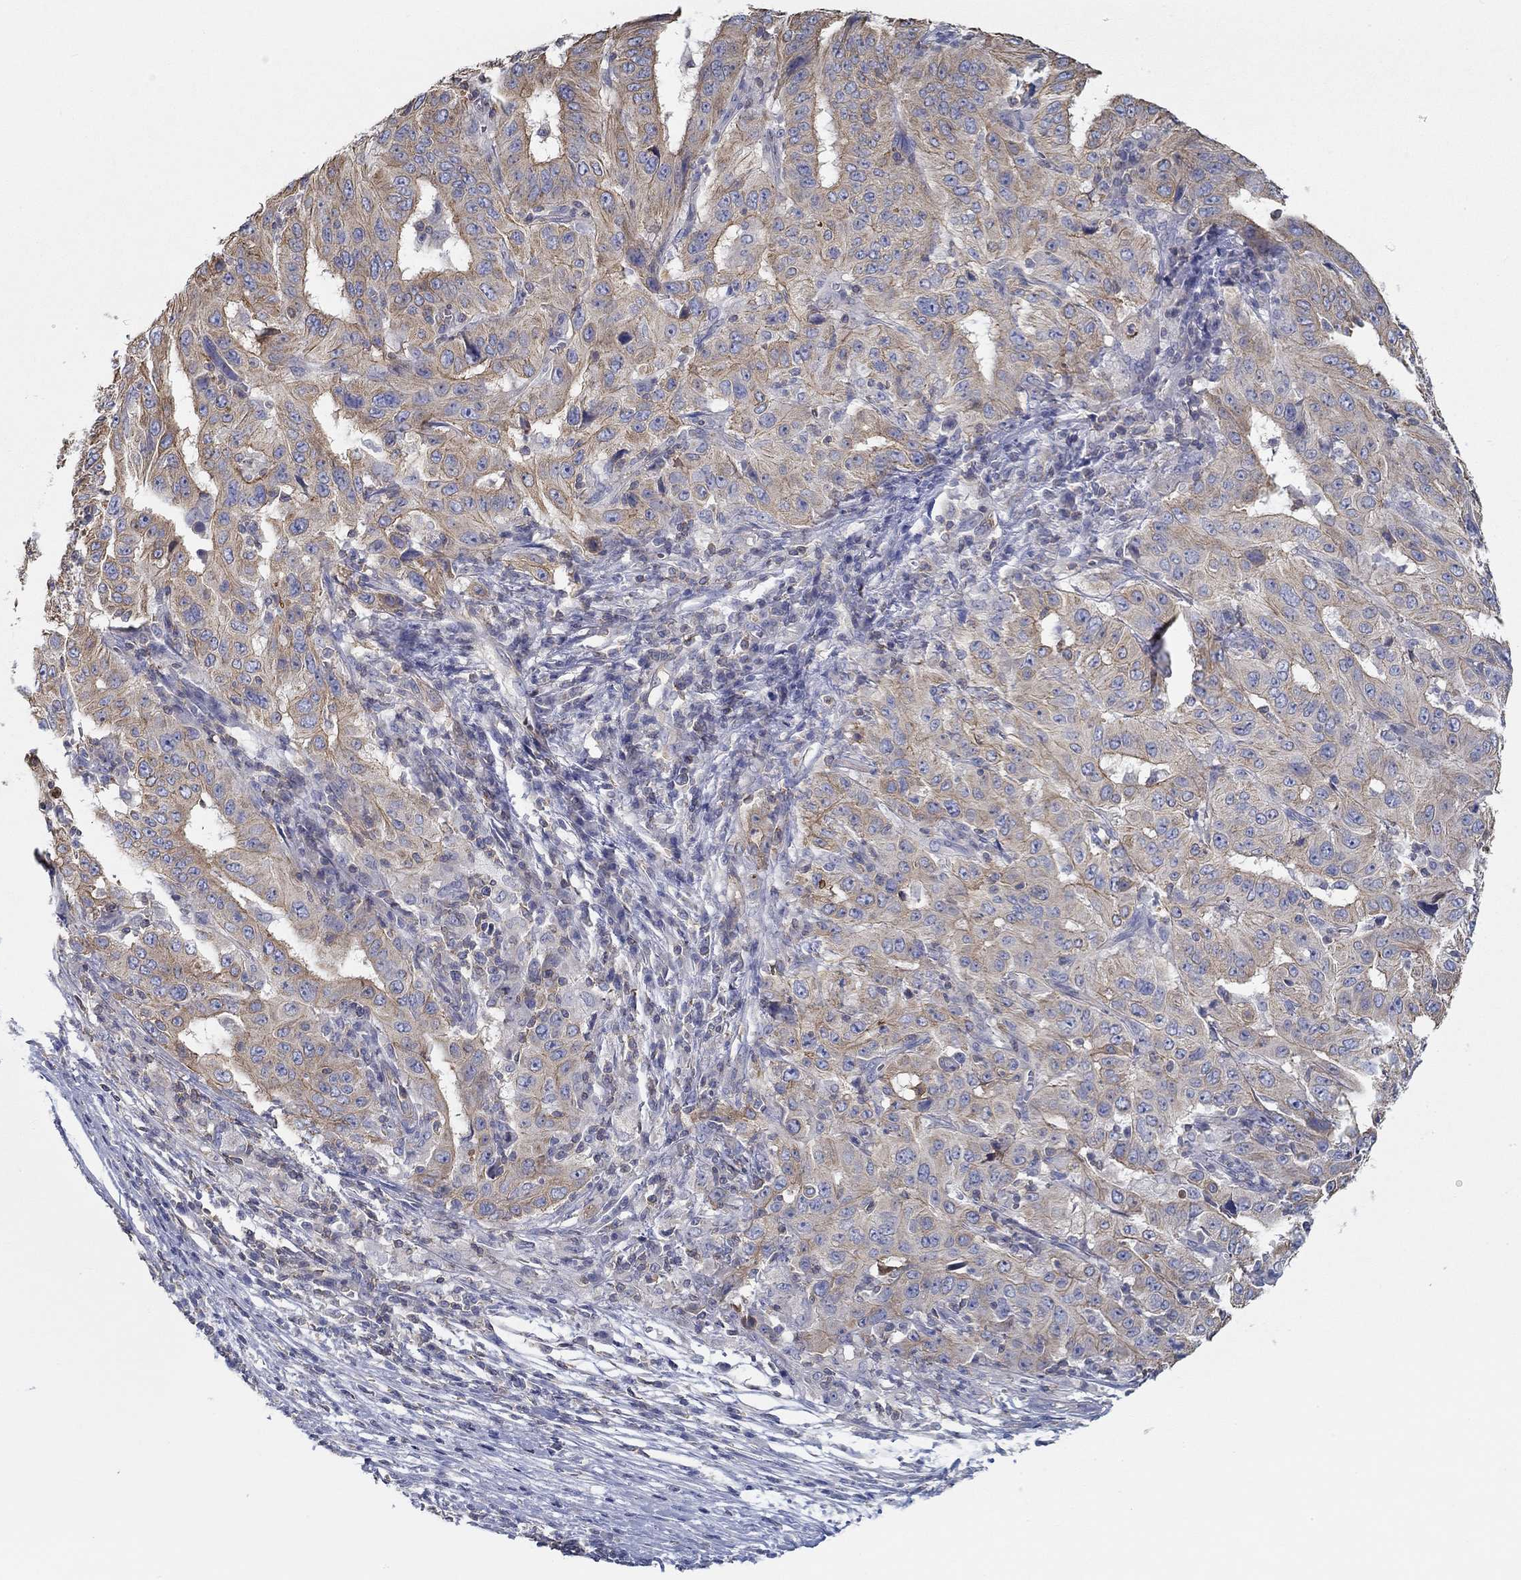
{"staining": {"intensity": "moderate", "quantity": "25%-75%", "location": "cytoplasmic/membranous"}, "tissue": "pancreatic cancer", "cell_type": "Tumor cells", "image_type": "cancer", "snomed": [{"axis": "morphology", "description": "Adenocarcinoma, NOS"}, {"axis": "topography", "description": "Pancreas"}], "caption": "Protein expression analysis of pancreatic cancer (adenocarcinoma) displays moderate cytoplasmic/membranous staining in approximately 25%-75% of tumor cells.", "gene": "BBOF1", "patient": {"sex": "male", "age": 63}}